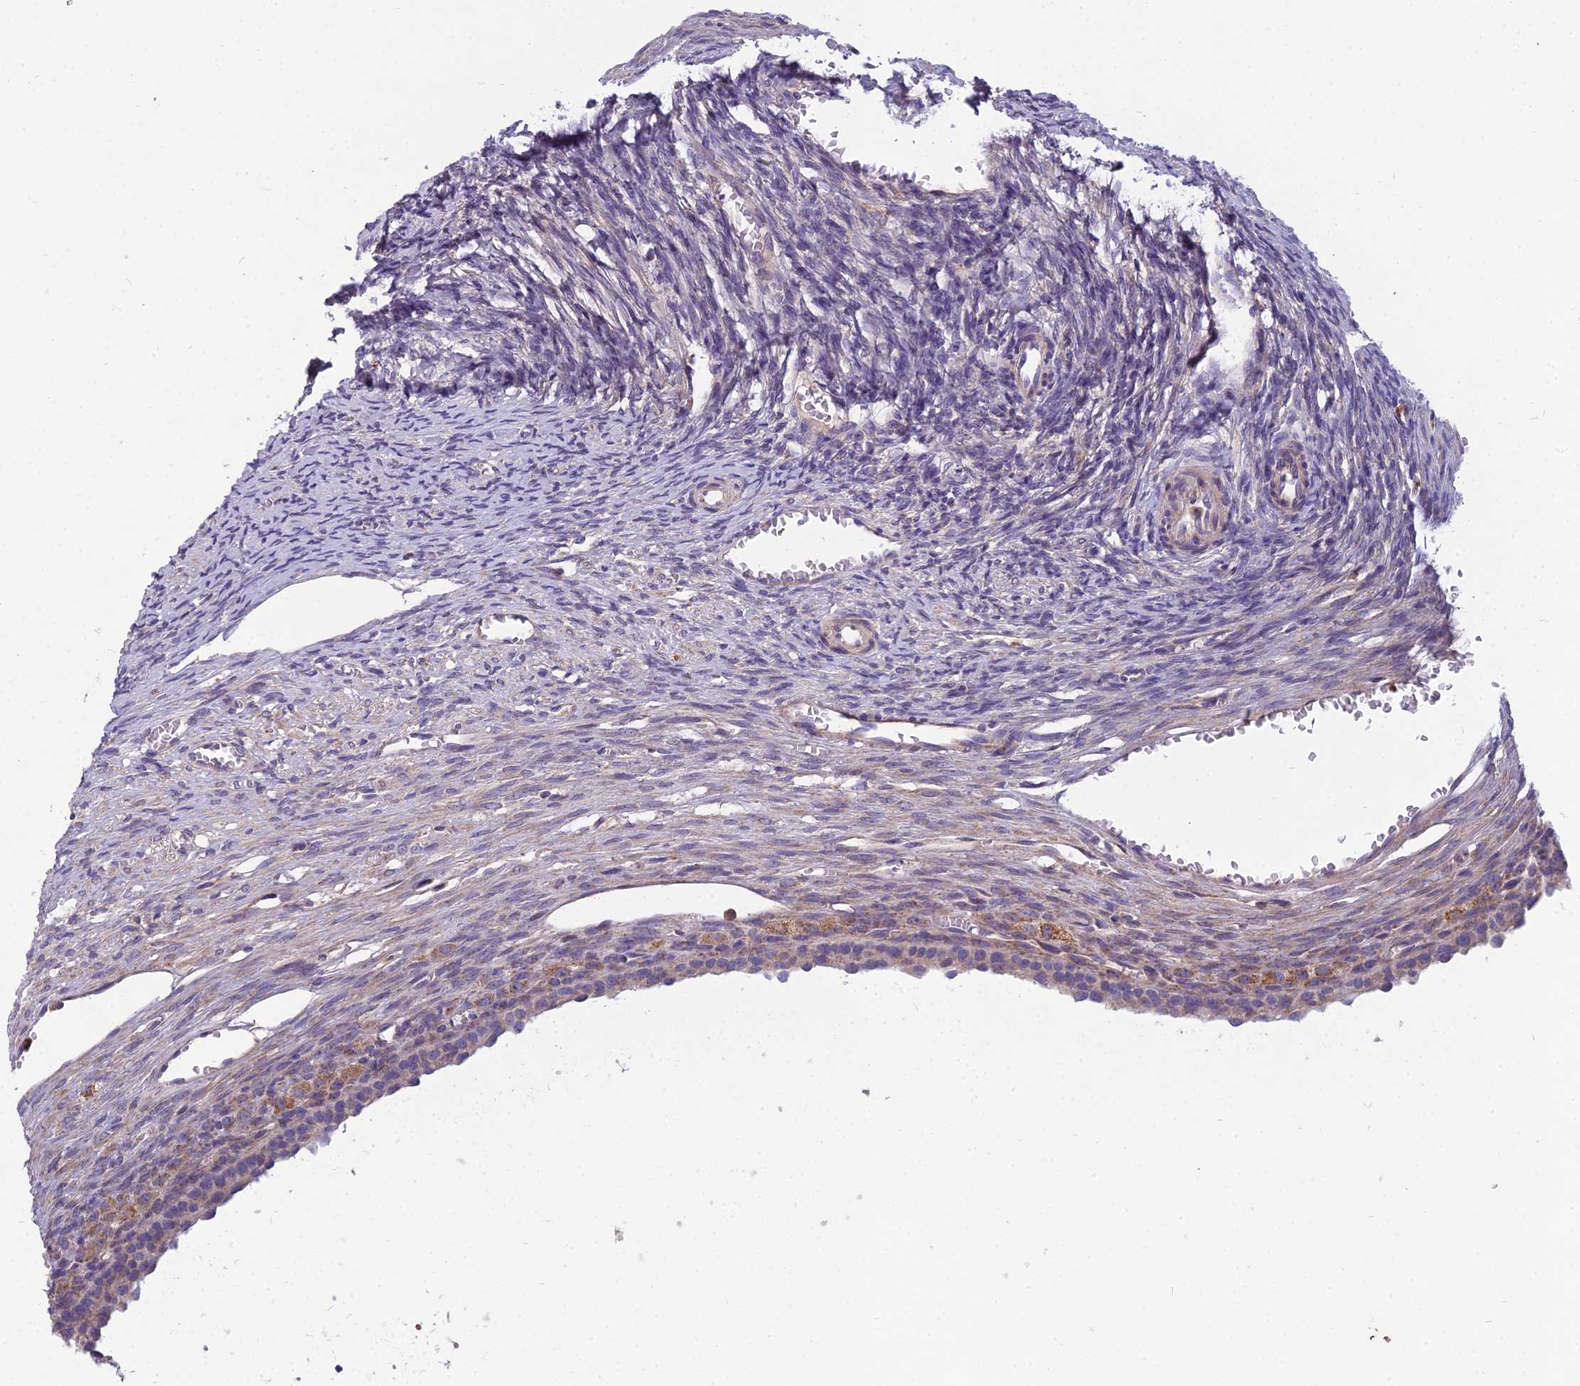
{"staining": {"intensity": "negative", "quantity": "none", "location": "none"}, "tissue": "ovary", "cell_type": "Ovarian stroma cells", "image_type": "normal", "snomed": [{"axis": "morphology", "description": "Normal tissue, NOS"}, {"axis": "topography", "description": "Ovary"}], "caption": "Ovary stained for a protein using immunohistochemistry (IHC) demonstrates no staining ovarian stroma cells.", "gene": "ENSG00000188897", "patient": {"sex": "female", "age": 27}}